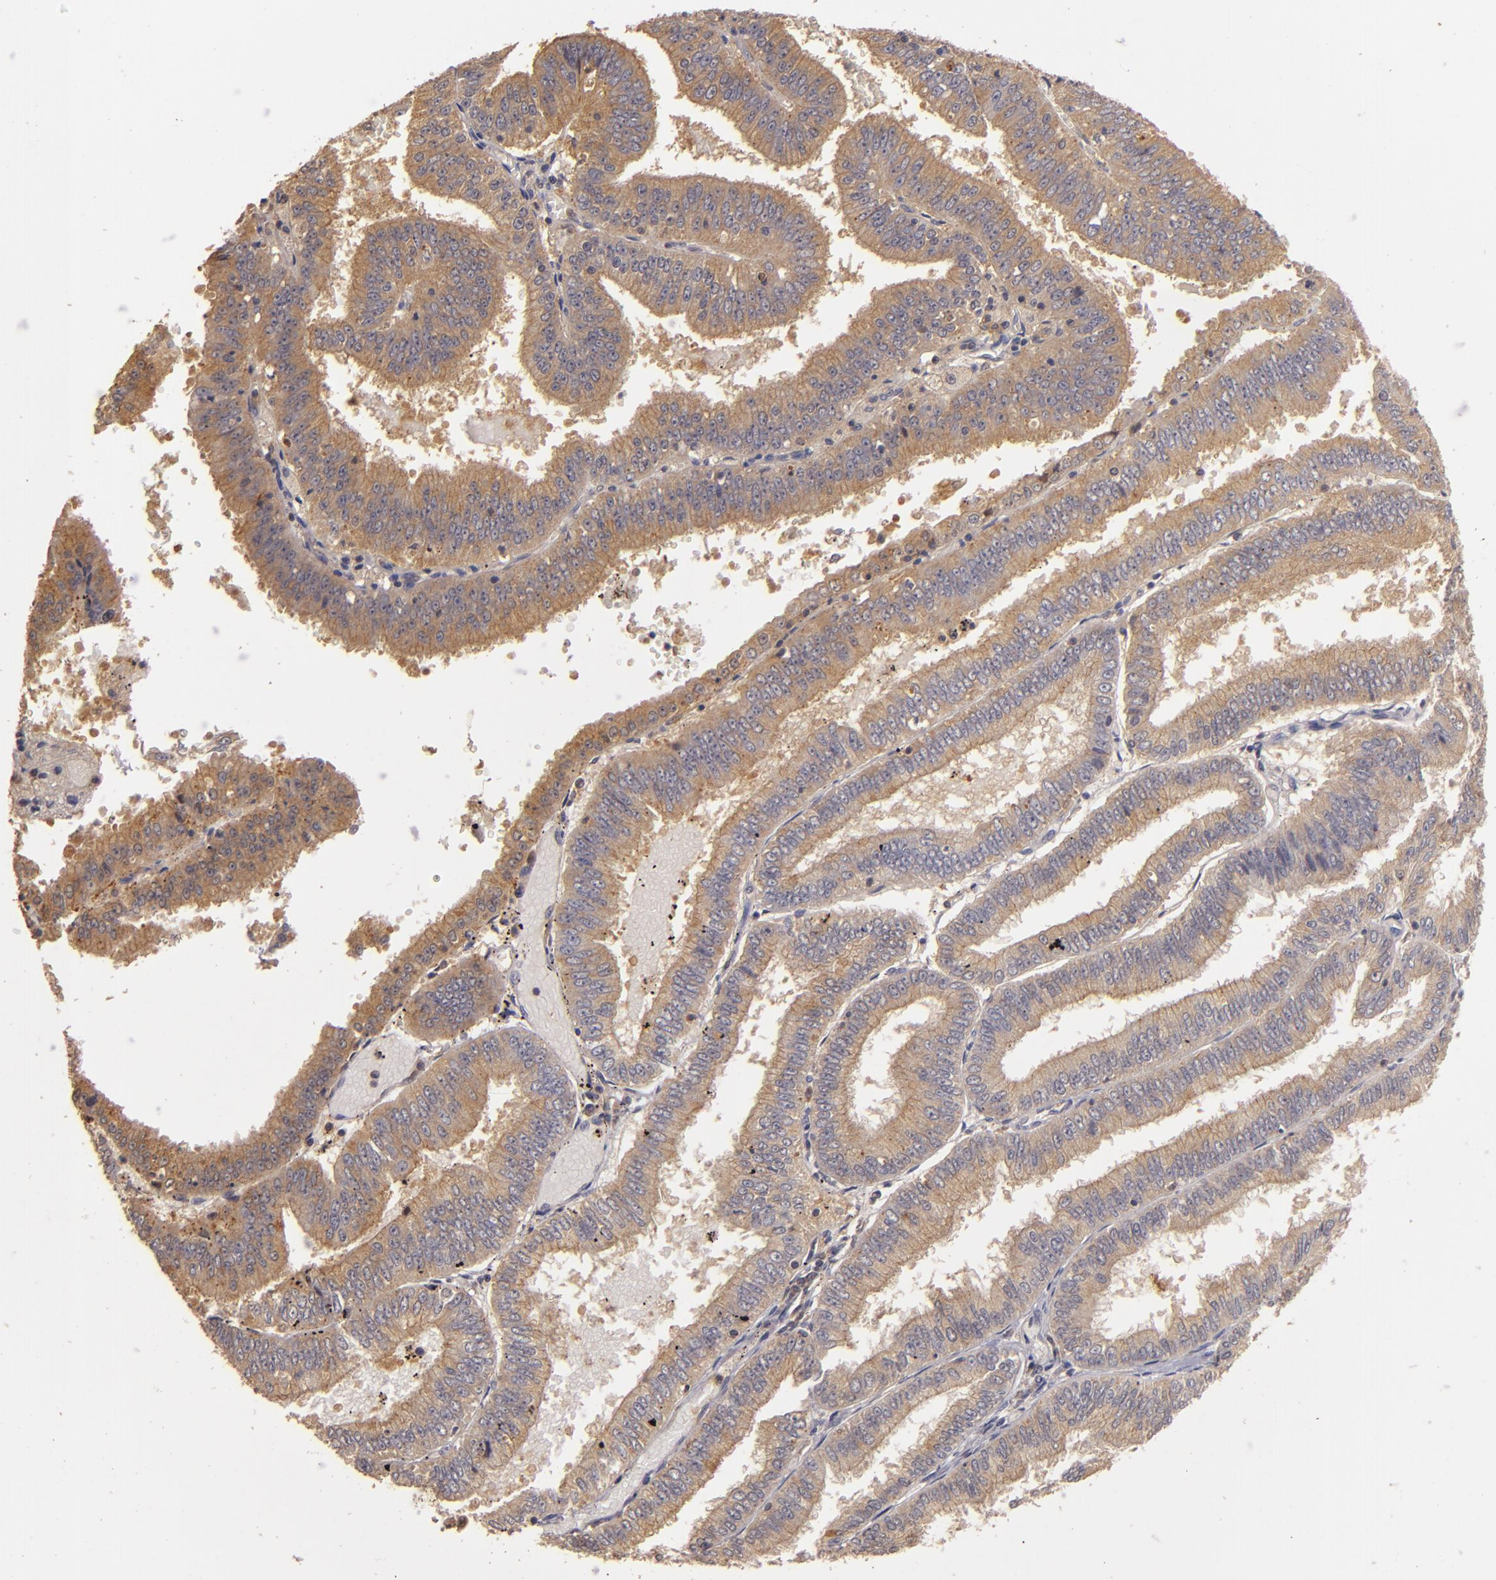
{"staining": {"intensity": "strong", "quantity": ">75%", "location": "cytoplasmic/membranous"}, "tissue": "endometrial cancer", "cell_type": "Tumor cells", "image_type": "cancer", "snomed": [{"axis": "morphology", "description": "Adenocarcinoma, NOS"}, {"axis": "topography", "description": "Endometrium"}], "caption": "Immunohistochemical staining of human adenocarcinoma (endometrial) shows high levels of strong cytoplasmic/membranous expression in about >75% of tumor cells.", "gene": "PRKCD", "patient": {"sex": "female", "age": 66}}